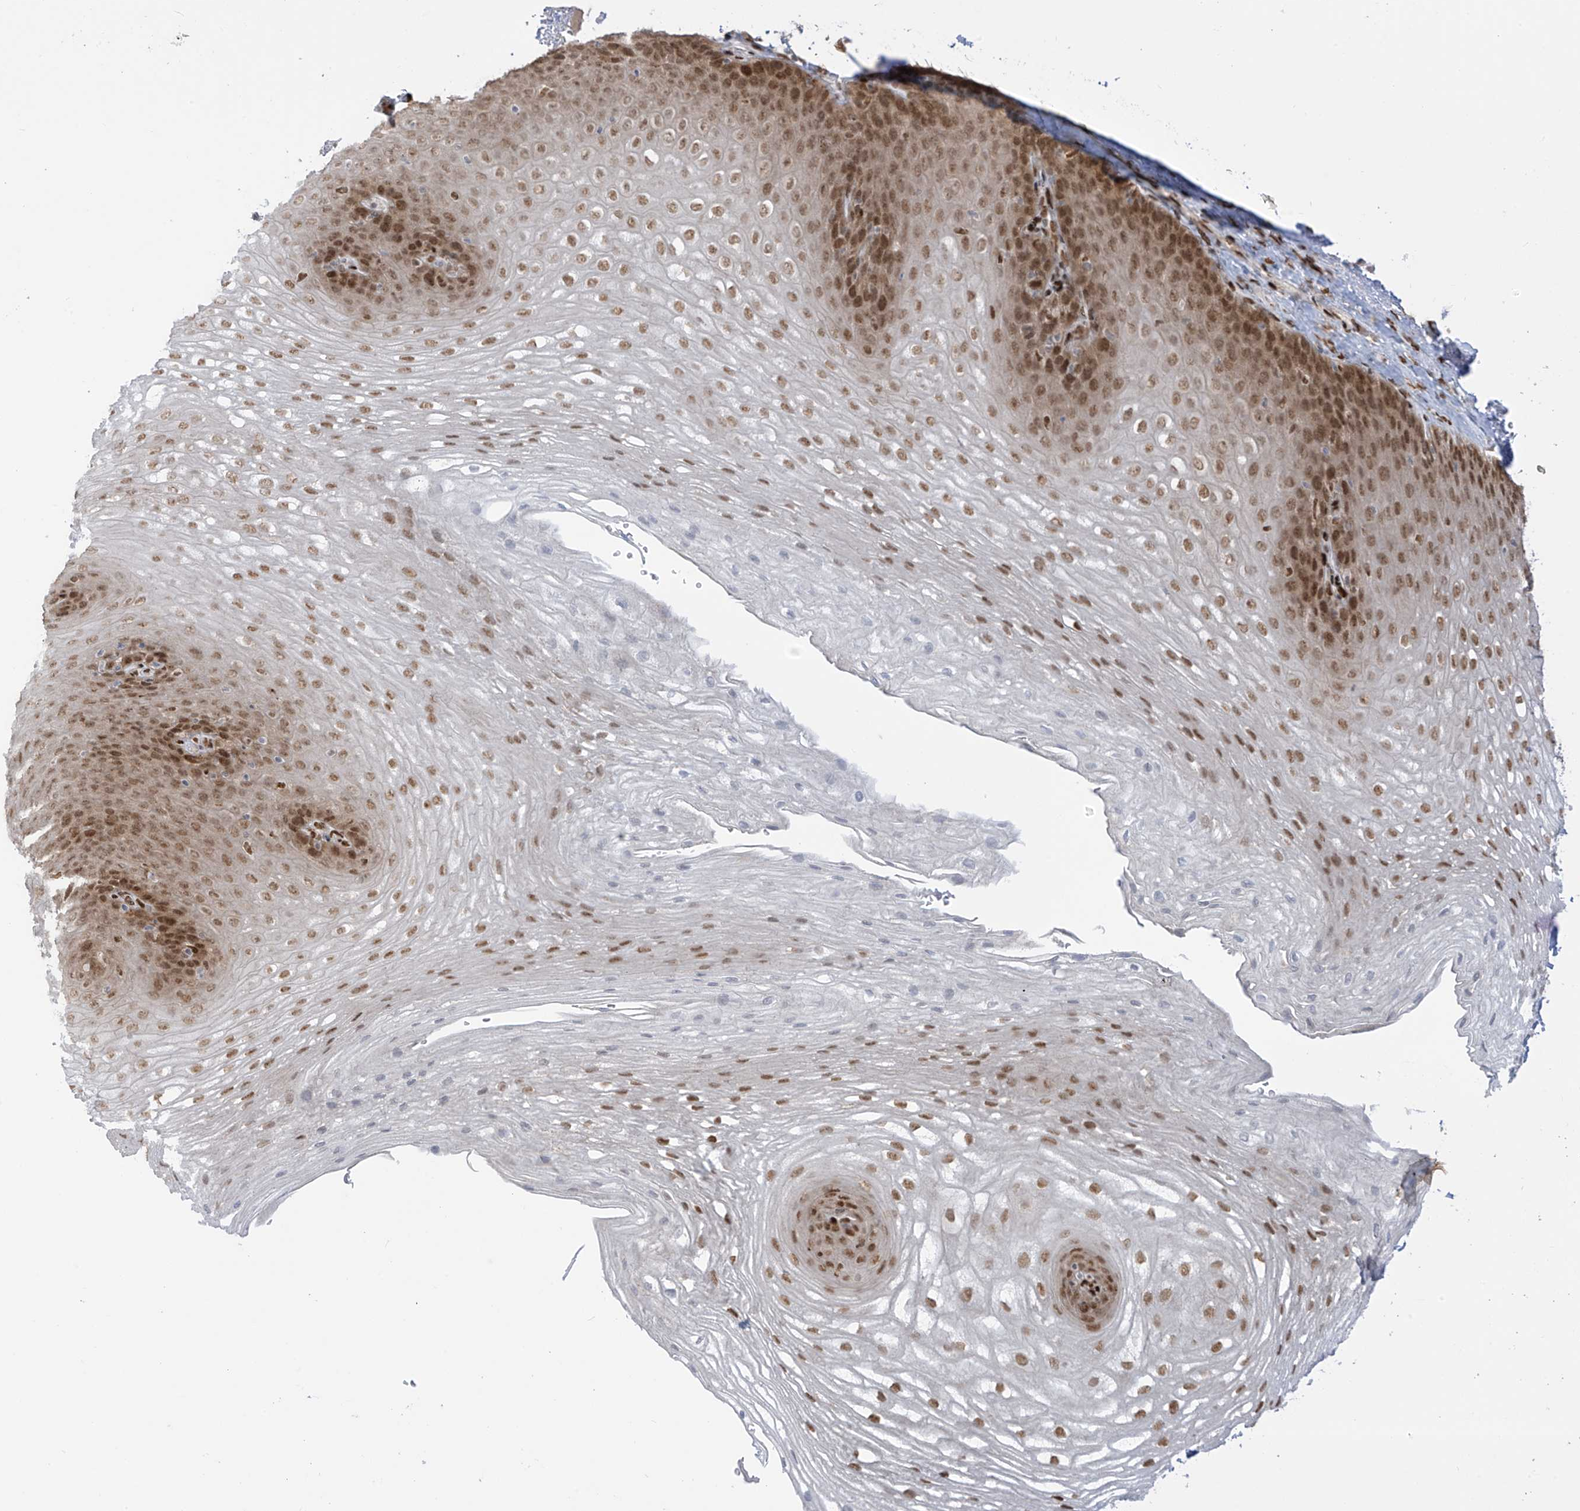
{"staining": {"intensity": "moderate", "quantity": "25%-75%", "location": "nuclear"}, "tissue": "esophagus", "cell_type": "Squamous epithelial cells", "image_type": "normal", "snomed": [{"axis": "morphology", "description": "Normal tissue, NOS"}, {"axis": "topography", "description": "Esophagus"}], "caption": "Immunohistochemical staining of normal esophagus demonstrates 25%-75% levels of moderate nuclear protein positivity in approximately 25%-75% of squamous epithelial cells.", "gene": "PM20D2", "patient": {"sex": "female", "age": 66}}